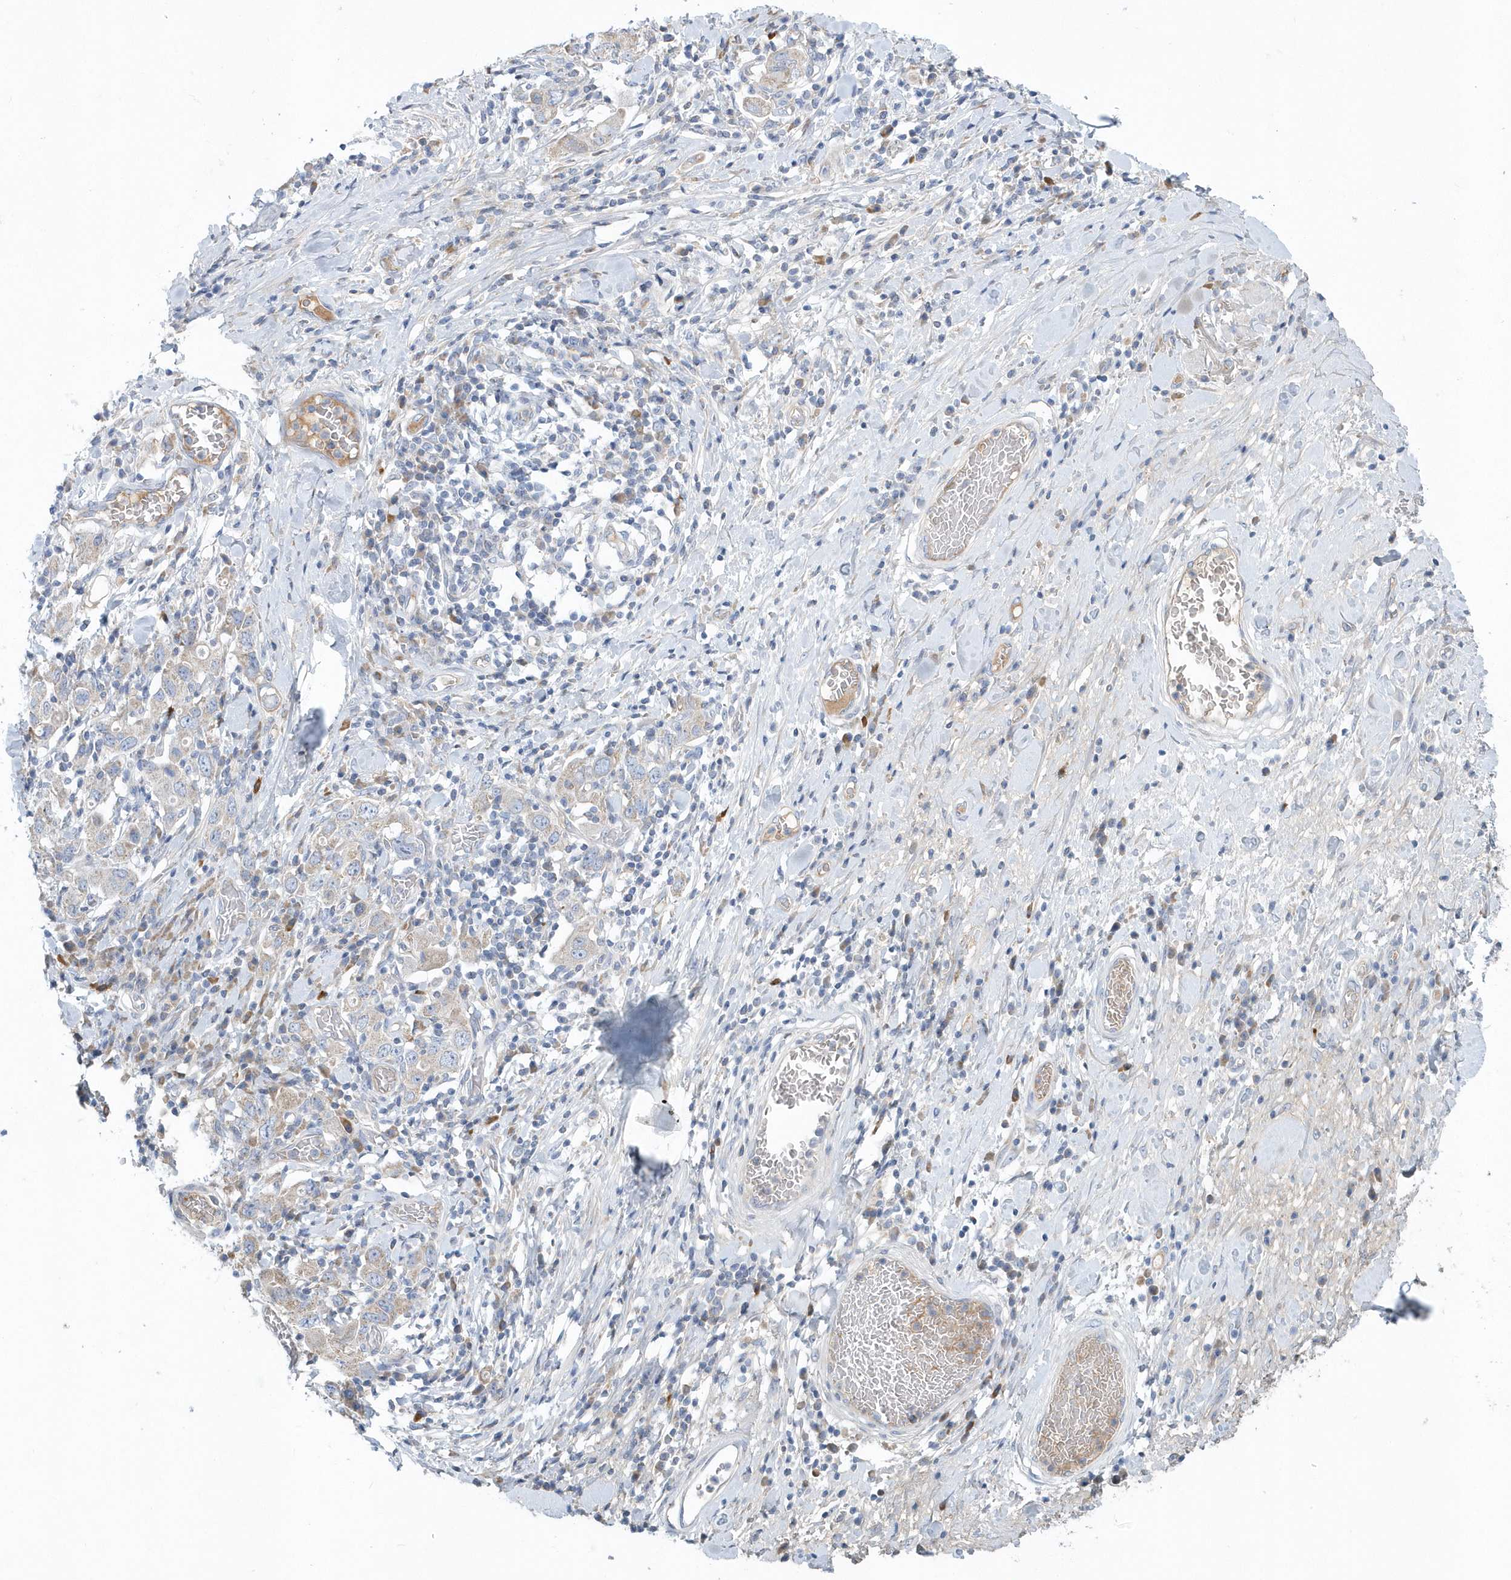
{"staining": {"intensity": "weak", "quantity": "25%-75%", "location": "cytoplasmic/membranous"}, "tissue": "stomach cancer", "cell_type": "Tumor cells", "image_type": "cancer", "snomed": [{"axis": "morphology", "description": "Adenocarcinoma, NOS"}, {"axis": "topography", "description": "Stomach, upper"}], "caption": "An image of human stomach adenocarcinoma stained for a protein shows weak cytoplasmic/membranous brown staining in tumor cells. Immunohistochemistry (ihc) stains the protein of interest in brown and the nuclei are stained blue.", "gene": "SPATA18", "patient": {"sex": "male", "age": 62}}